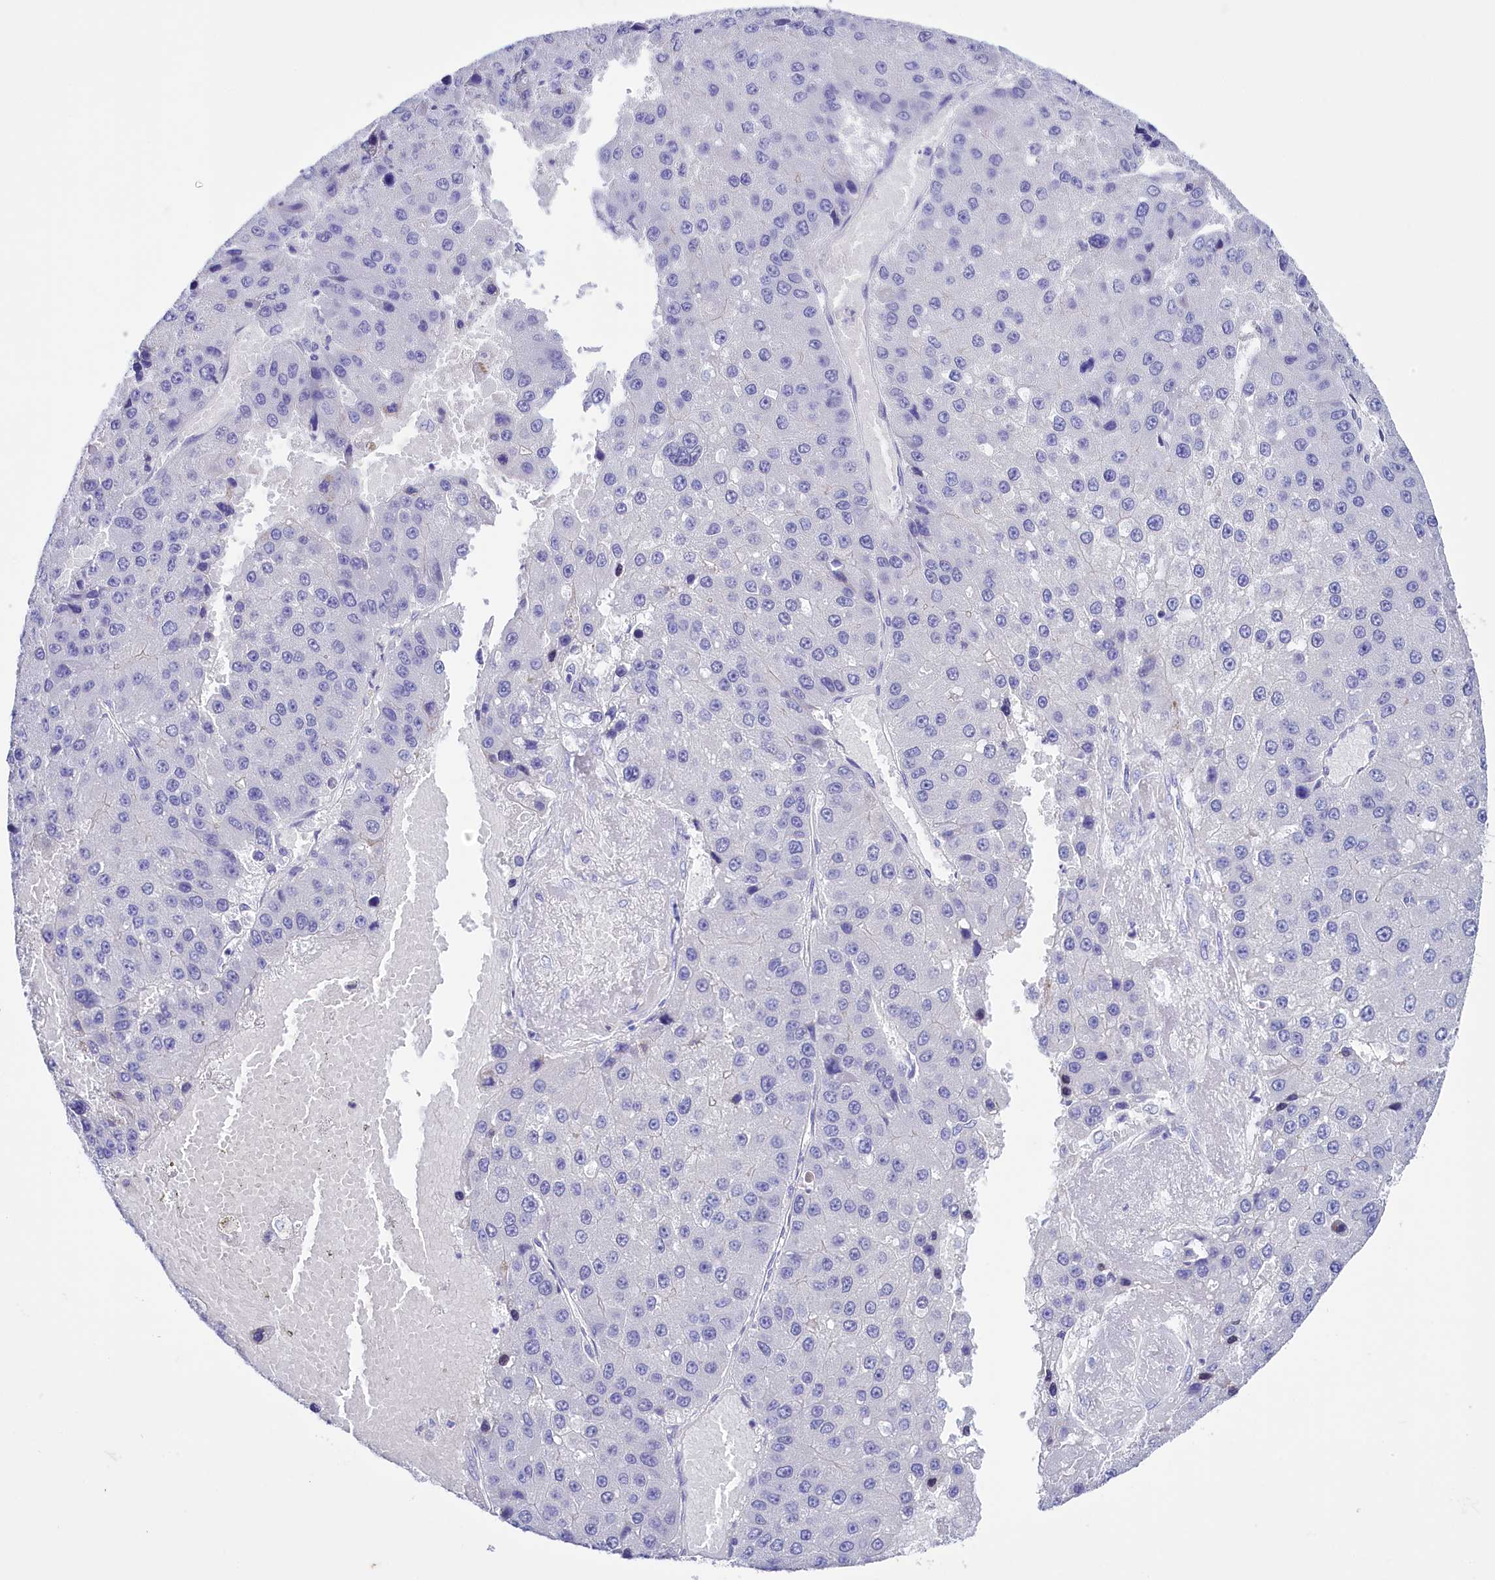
{"staining": {"intensity": "negative", "quantity": "none", "location": "none"}, "tissue": "liver cancer", "cell_type": "Tumor cells", "image_type": "cancer", "snomed": [{"axis": "morphology", "description": "Carcinoma, Hepatocellular, NOS"}, {"axis": "topography", "description": "Liver"}], "caption": "High magnification brightfield microscopy of hepatocellular carcinoma (liver) stained with DAB (3,3'-diaminobenzidine) (brown) and counterstained with hematoxylin (blue): tumor cells show no significant staining.", "gene": "FAAP20", "patient": {"sex": "female", "age": 73}}